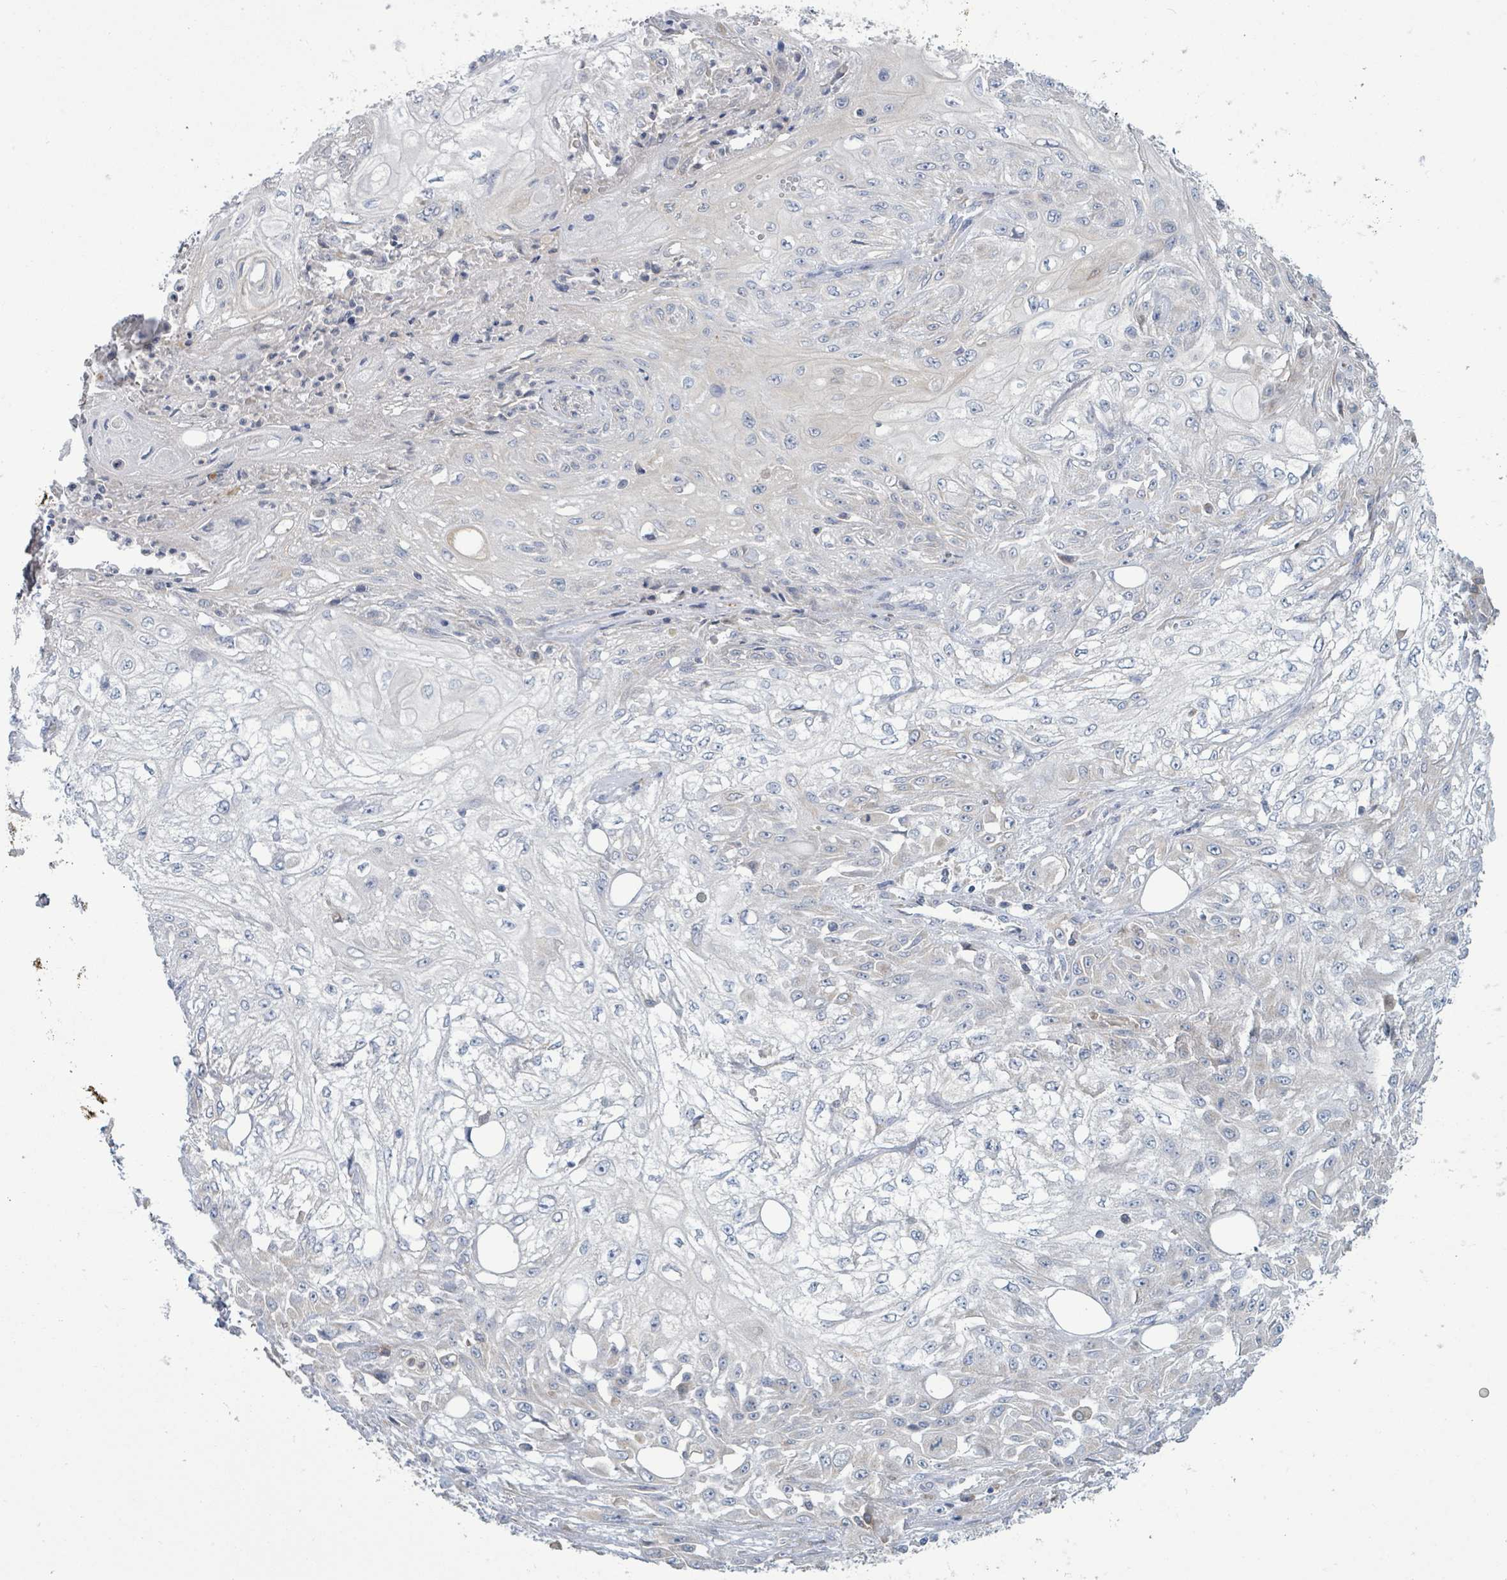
{"staining": {"intensity": "negative", "quantity": "none", "location": "none"}, "tissue": "skin cancer", "cell_type": "Tumor cells", "image_type": "cancer", "snomed": [{"axis": "morphology", "description": "Squamous cell carcinoma, NOS"}, {"axis": "morphology", "description": "Squamous cell carcinoma, metastatic, NOS"}, {"axis": "topography", "description": "Skin"}, {"axis": "topography", "description": "Lymph node"}], "caption": "Image shows no significant protein positivity in tumor cells of skin cancer (squamous cell carcinoma). (DAB (3,3'-diaminobenzidine) immunohistochemistry visualized using brightfield microscopy, high magnification).", "gene": "SIRPB1", "patient": {"sex": "male", "age": 75}}